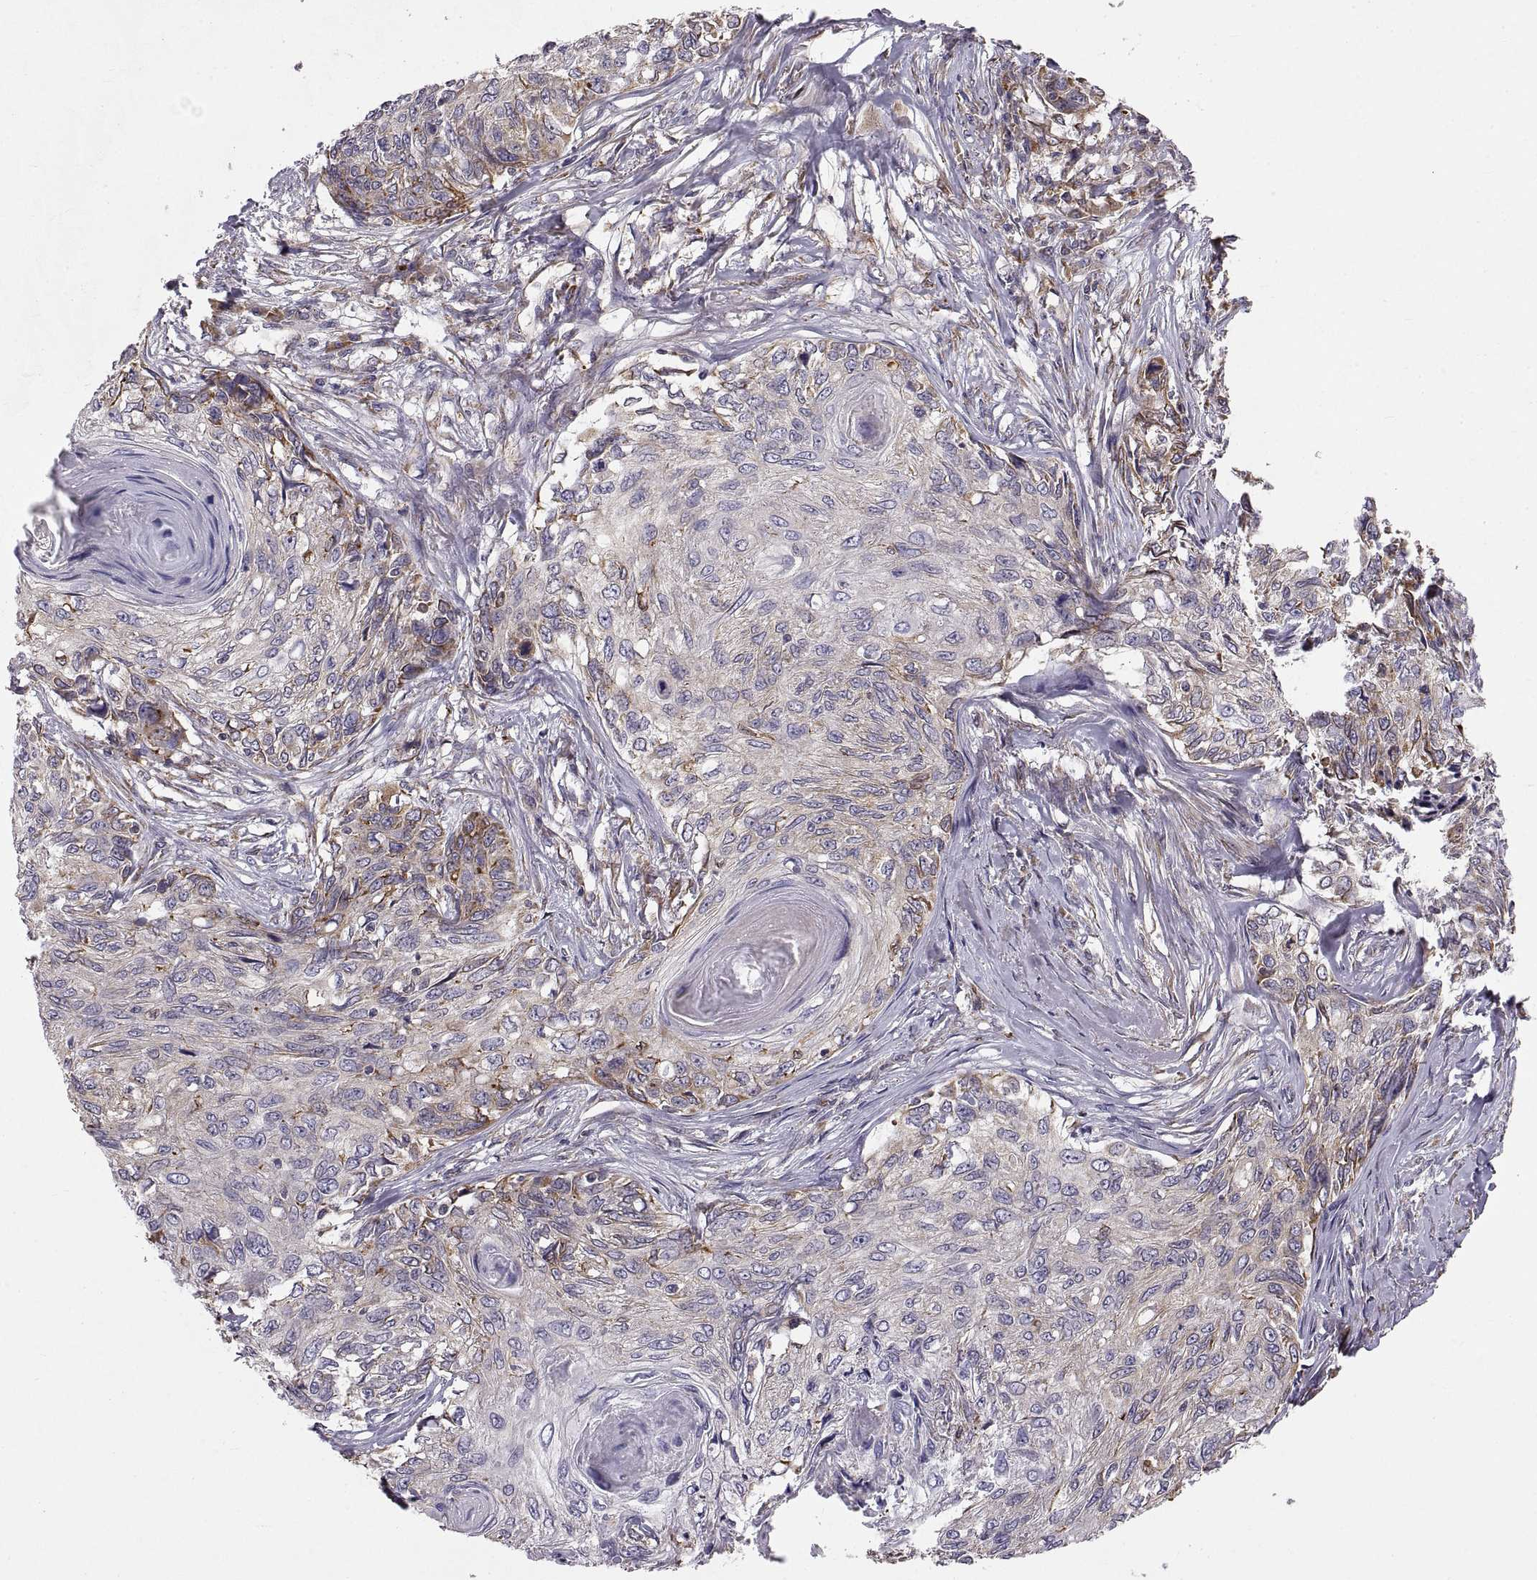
{"staining": {"intensity": "moderate", "quantity": "25%-75%", "location": "cytoplasmic/membranous"}, "tissue": "skin cancer", "cell_type": "Tumor cells", "image_type": "cancer", "snomed": [{"axis": "morphology", "description": "Squamous cell carcinoma, NOS"}, {"axis": "topography", "description": "Skin"}], "caption": "IHC image of neoplastic tissue: skin cancer stained using immunohistochemistry exhibits medium levels of moderate protein expression localized specifically in the cytoplasmic/membranous of tumor cells, appearing as a cytoplasmic/membranous brown color.", "gene": "PLEKHB2", "patient": {"sex": "male", "age": 92}}